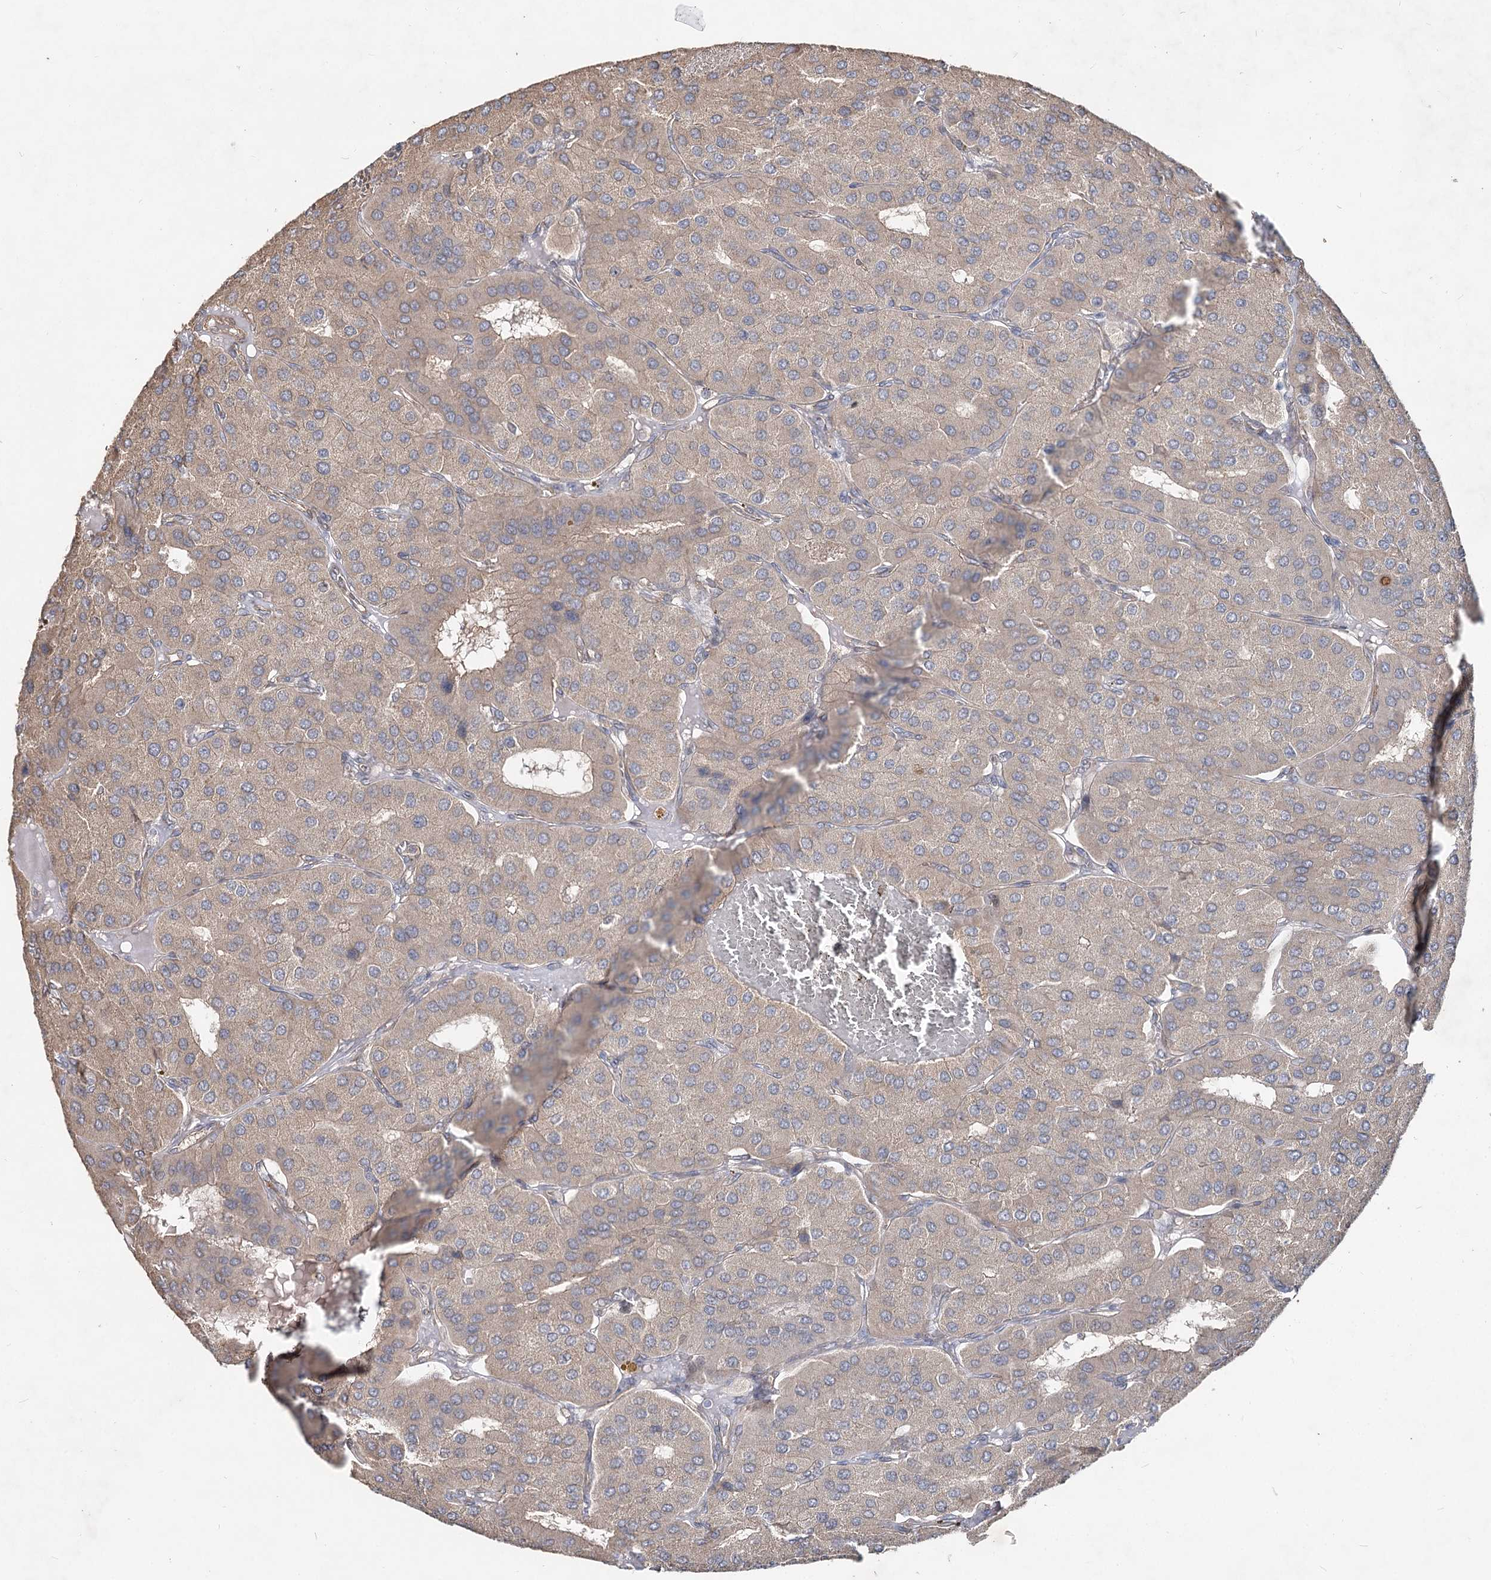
{"staining": {"intensity": "weak", "quantity": "25%-75%", "location": "cytoplasmic/membranous"}, "tissue": "parathyroid gland", "cell_type": "Glandular cells", "image_type": "normal", "snomed": [{"axis": "morphology", "description": "Normal tissue, NOS"}, {"axis": "morphology", "description": "Adenoma, NOS"}, {"axis": "topography", "description": "Parathyroid gland"}], "caption": "Benign parathyroid gland displays weak cytoplasmic/membranous positivity in about 25%-75% of glandular cells, visualized by immunohistochemistry. The protein is shown in brown color, while the nuclei are stained blue.", "gene": "SPART", "patient": {"sex": "female", "age": 86}}